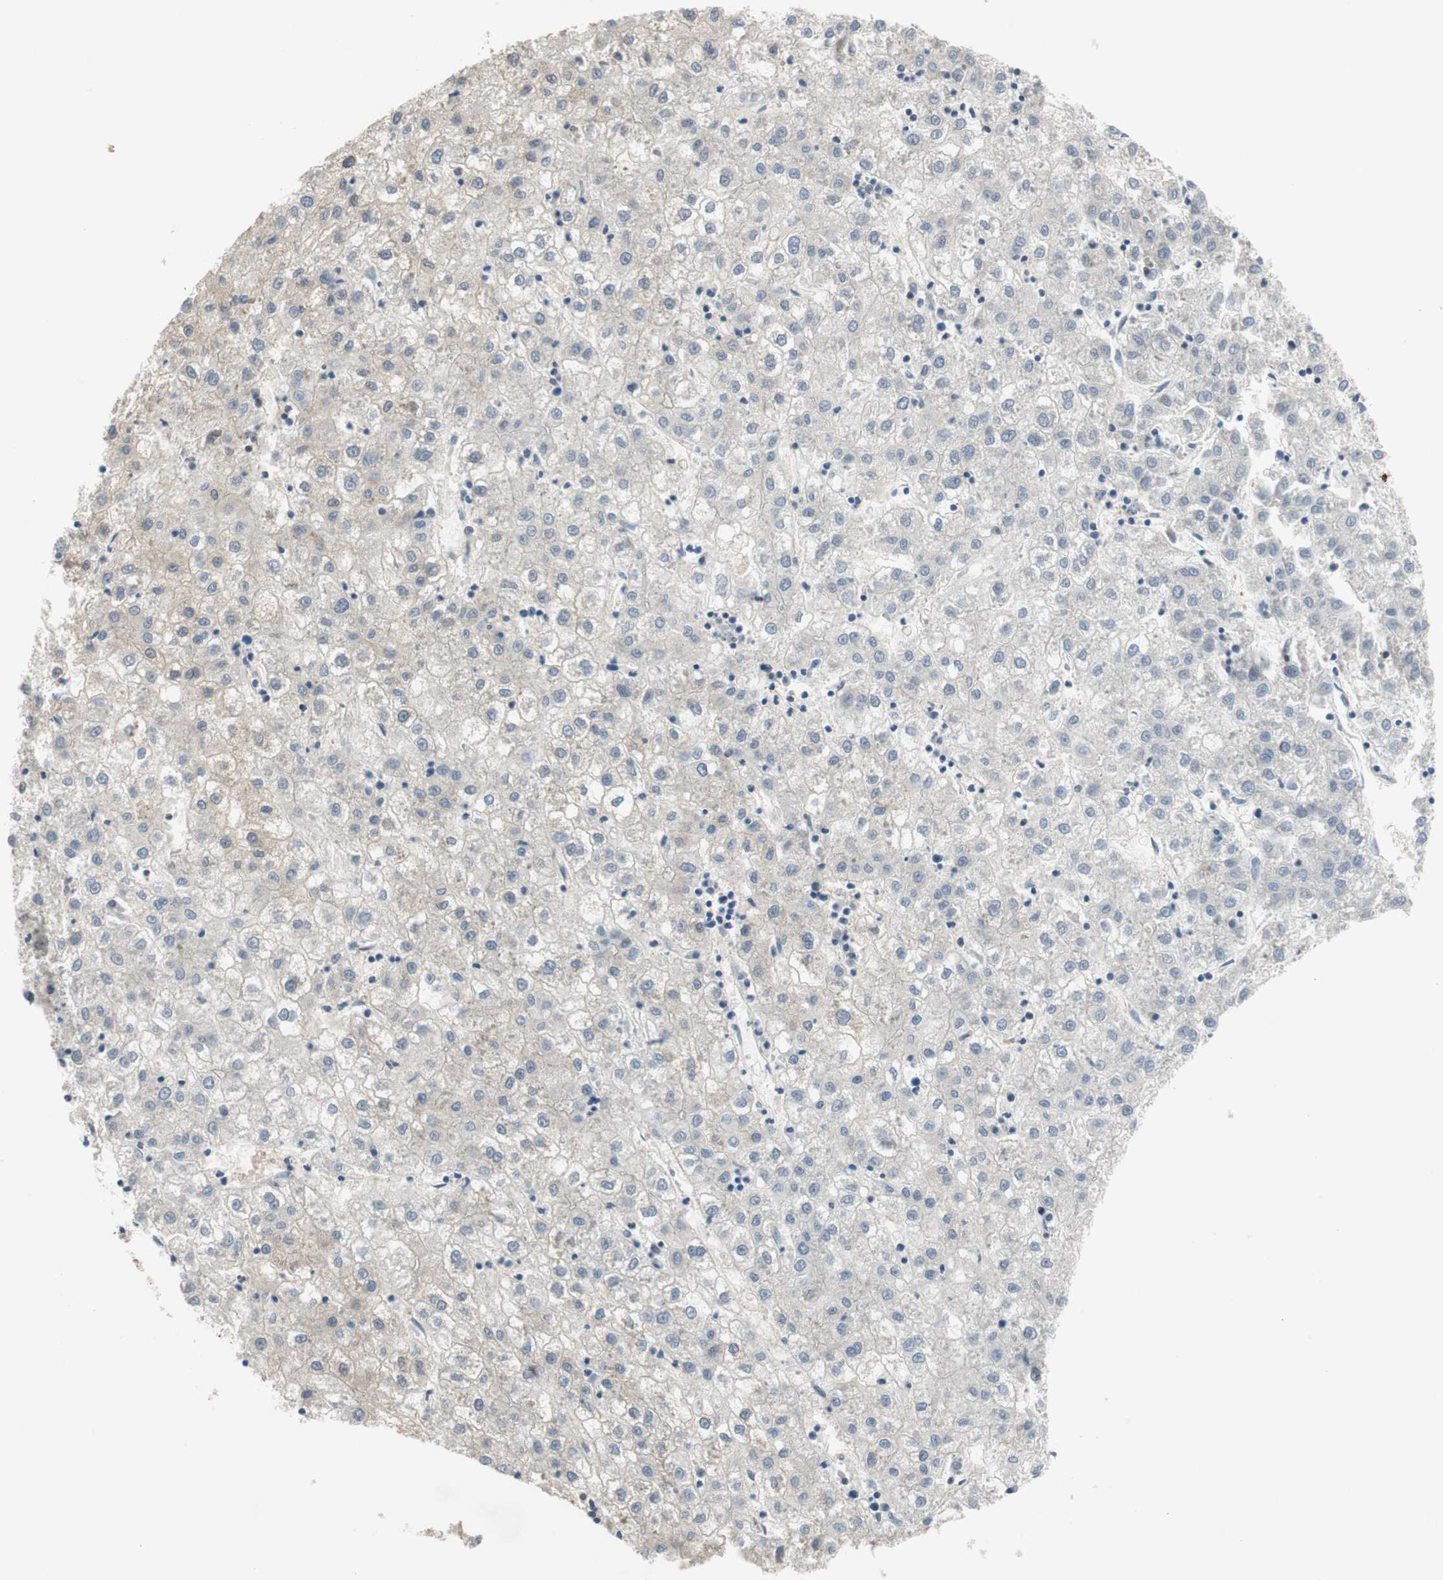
{"staining": {"intensity": "weak", "quantity": "<25%", "location": "cytoplasmic/membranous"}, "tissue": "liver cancer", "cell_type": "Tumor cells", "image_type": "cancer", "snomed": [{"axis": "morphology", "description": "Carcinoma, Hepatocellular, NOS"}, {"axis": "topography", "description": "Liver"}], "caption": "Tumor cells are negative for brown protein staining in liver cancer (hepatocellular carcinoma). Nuclei are stained in blue.", "gene": "CALML3", "patient": {"sex": "male", "age": 72}}